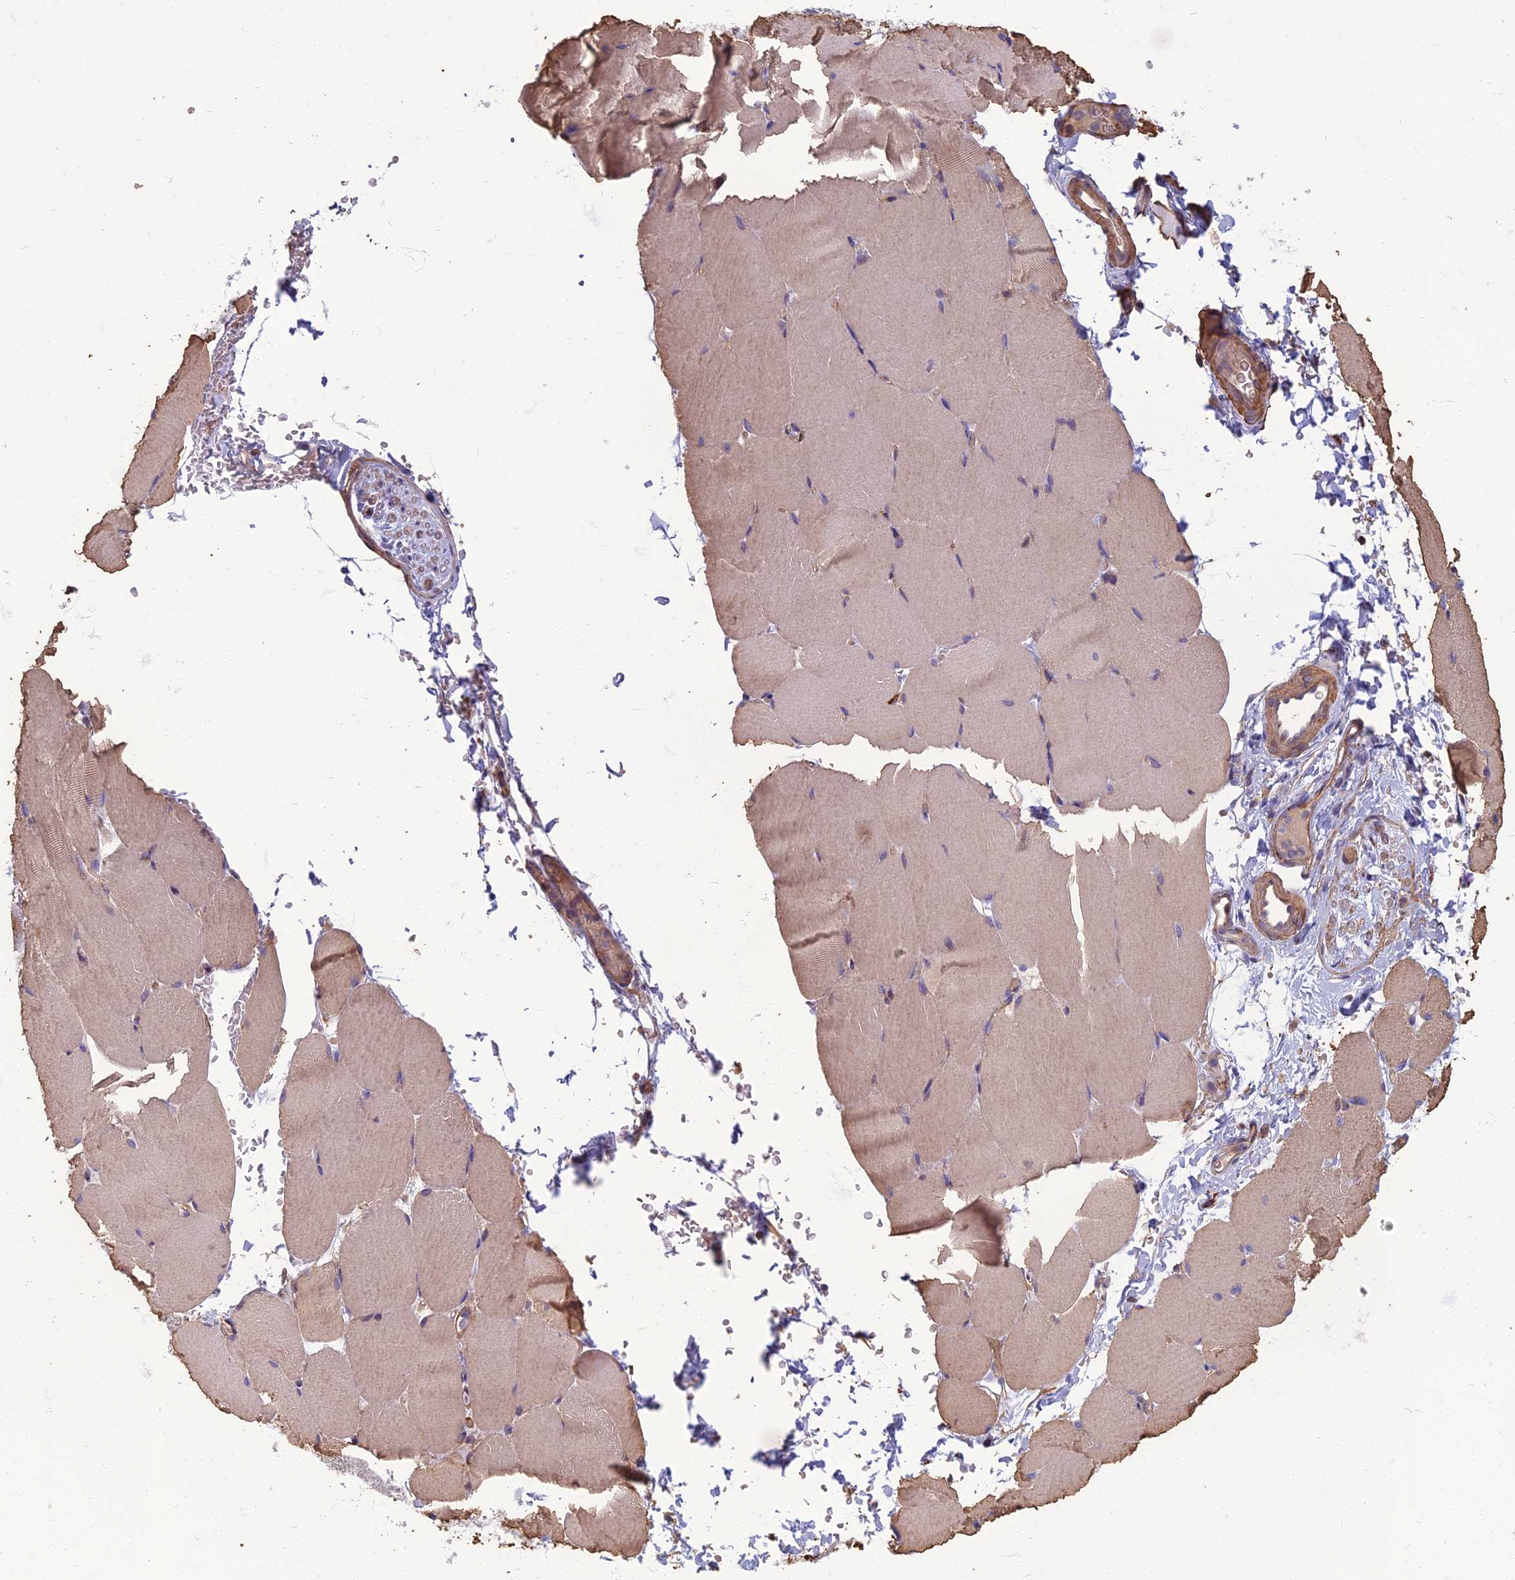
{"staining": {"intensity": "weak", "quantity": ">75%", "location": "cytoplasmic/membranous"}, "tissue": "skeletal muscle", "cell_type": "Myocytes", "image_type": "normal", "snomed": [{"axis": "morphology", "description": "Normal tissue, NOS"}, {"axis": "topography", "description": "Skeletal muscle"}, {"axis": "topography", "description": "Parathyroid gland"}], "caption": "IHC of unremarkable skeletal muscle shows low levels of weak cytoplasmic/membranous expression in approximately >75% of myocytes.", "gene": "WDR24", "patient": {"sex": "female", "age": 37}}